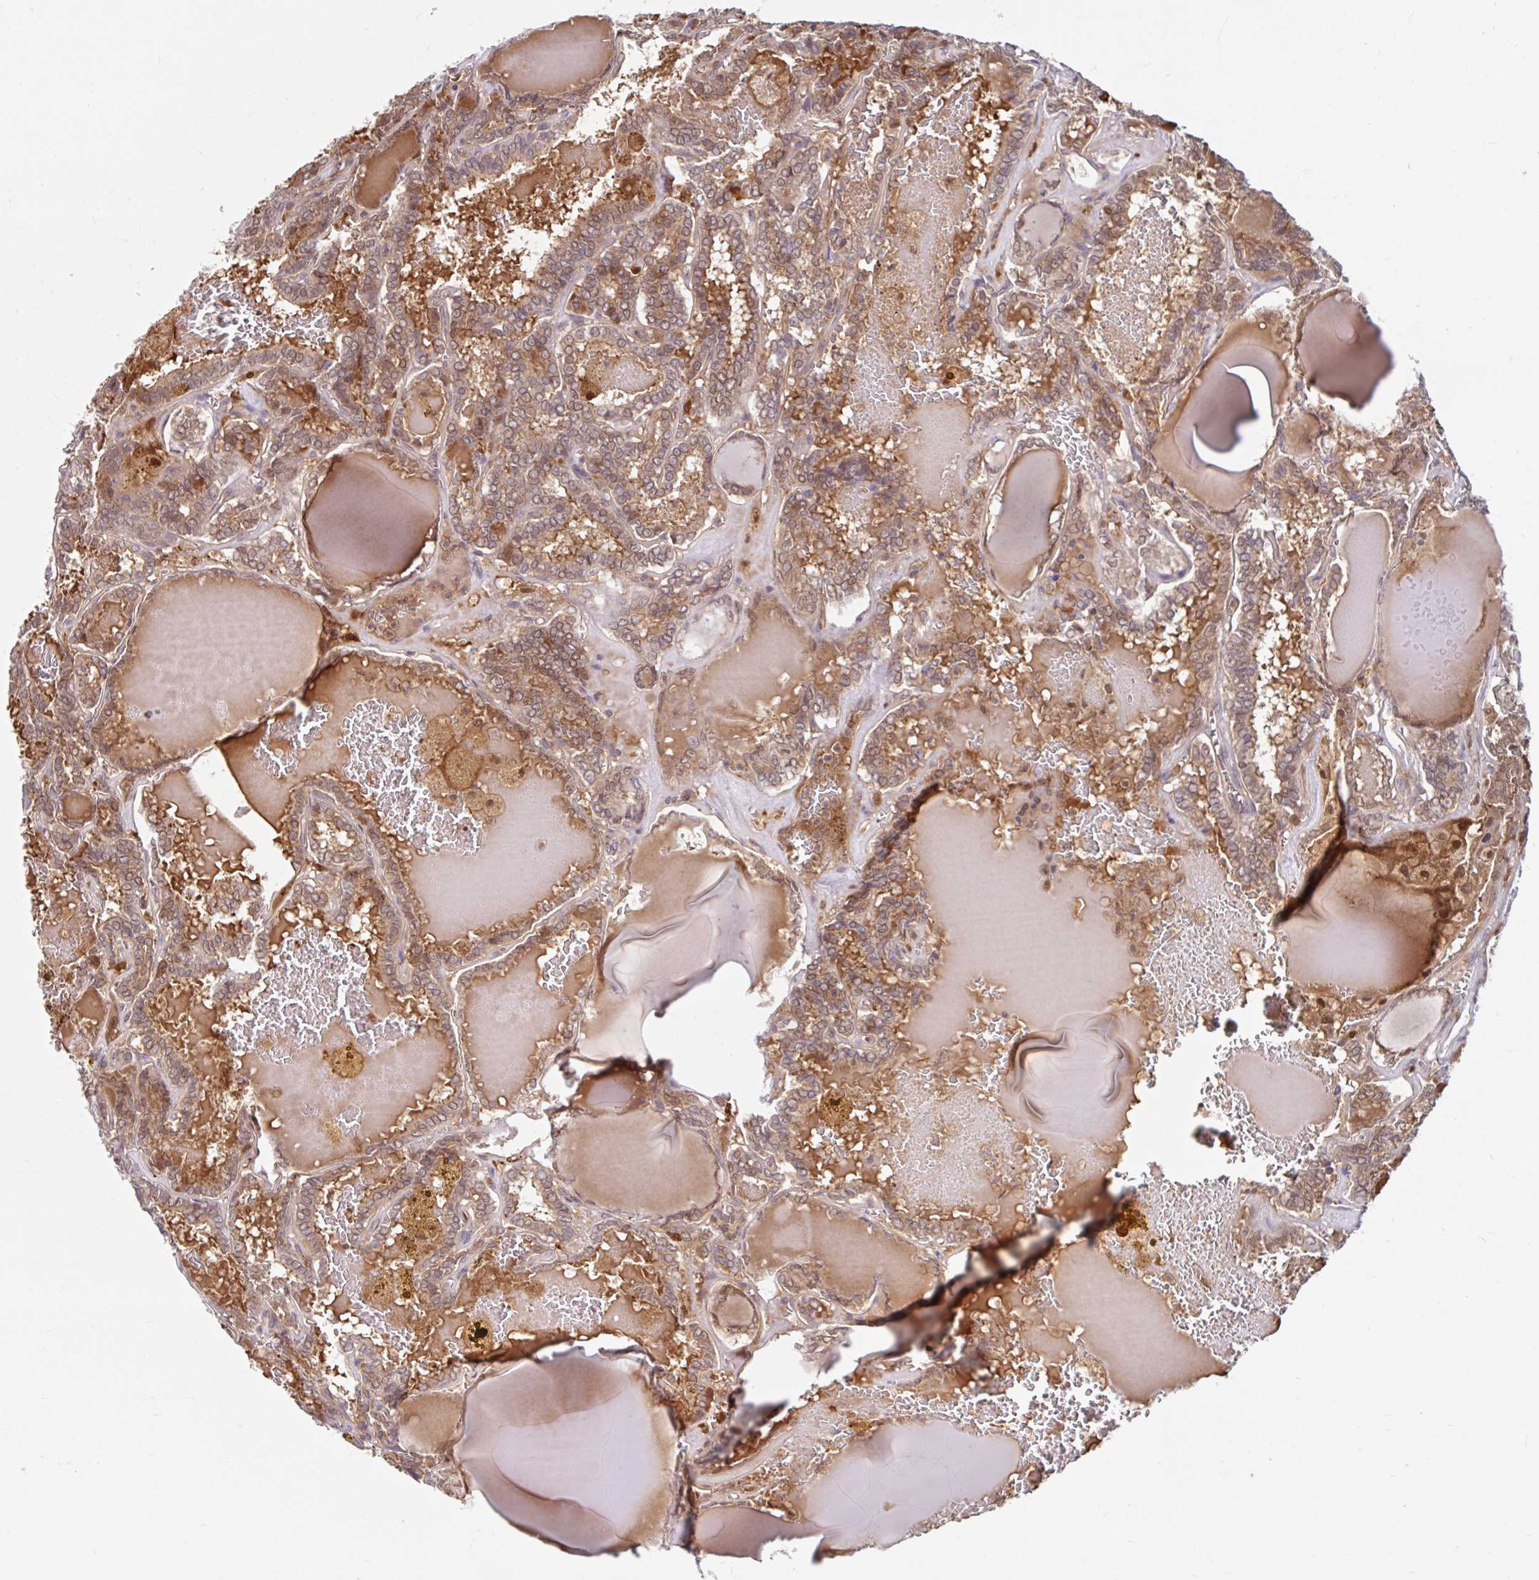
{"staining": {"intensity": "moderate", "quantity": "25%-75%", "location": "cytoplasmic/membranous,nuclear"}, "tissue": "thyroid cancer", "cell_type": "Tumor cells", "image_type": "cancer", "snomed": [{"axis": "morphology", "description": "Papillary adenocarcinoma, NOS"}, {"axis": "topography", "description": "Thyroid gland"}], "caption": "Thyroid cancer (papillary adenocarcinoma) stained with immunohistochemistry (IHC) reveals moderate cytoplasmic/membranous and nuclear positivity in about 25%-75% of tumor cells.", "gene": "BLVRA", "patient": {"sex": "female", "age": 72}}